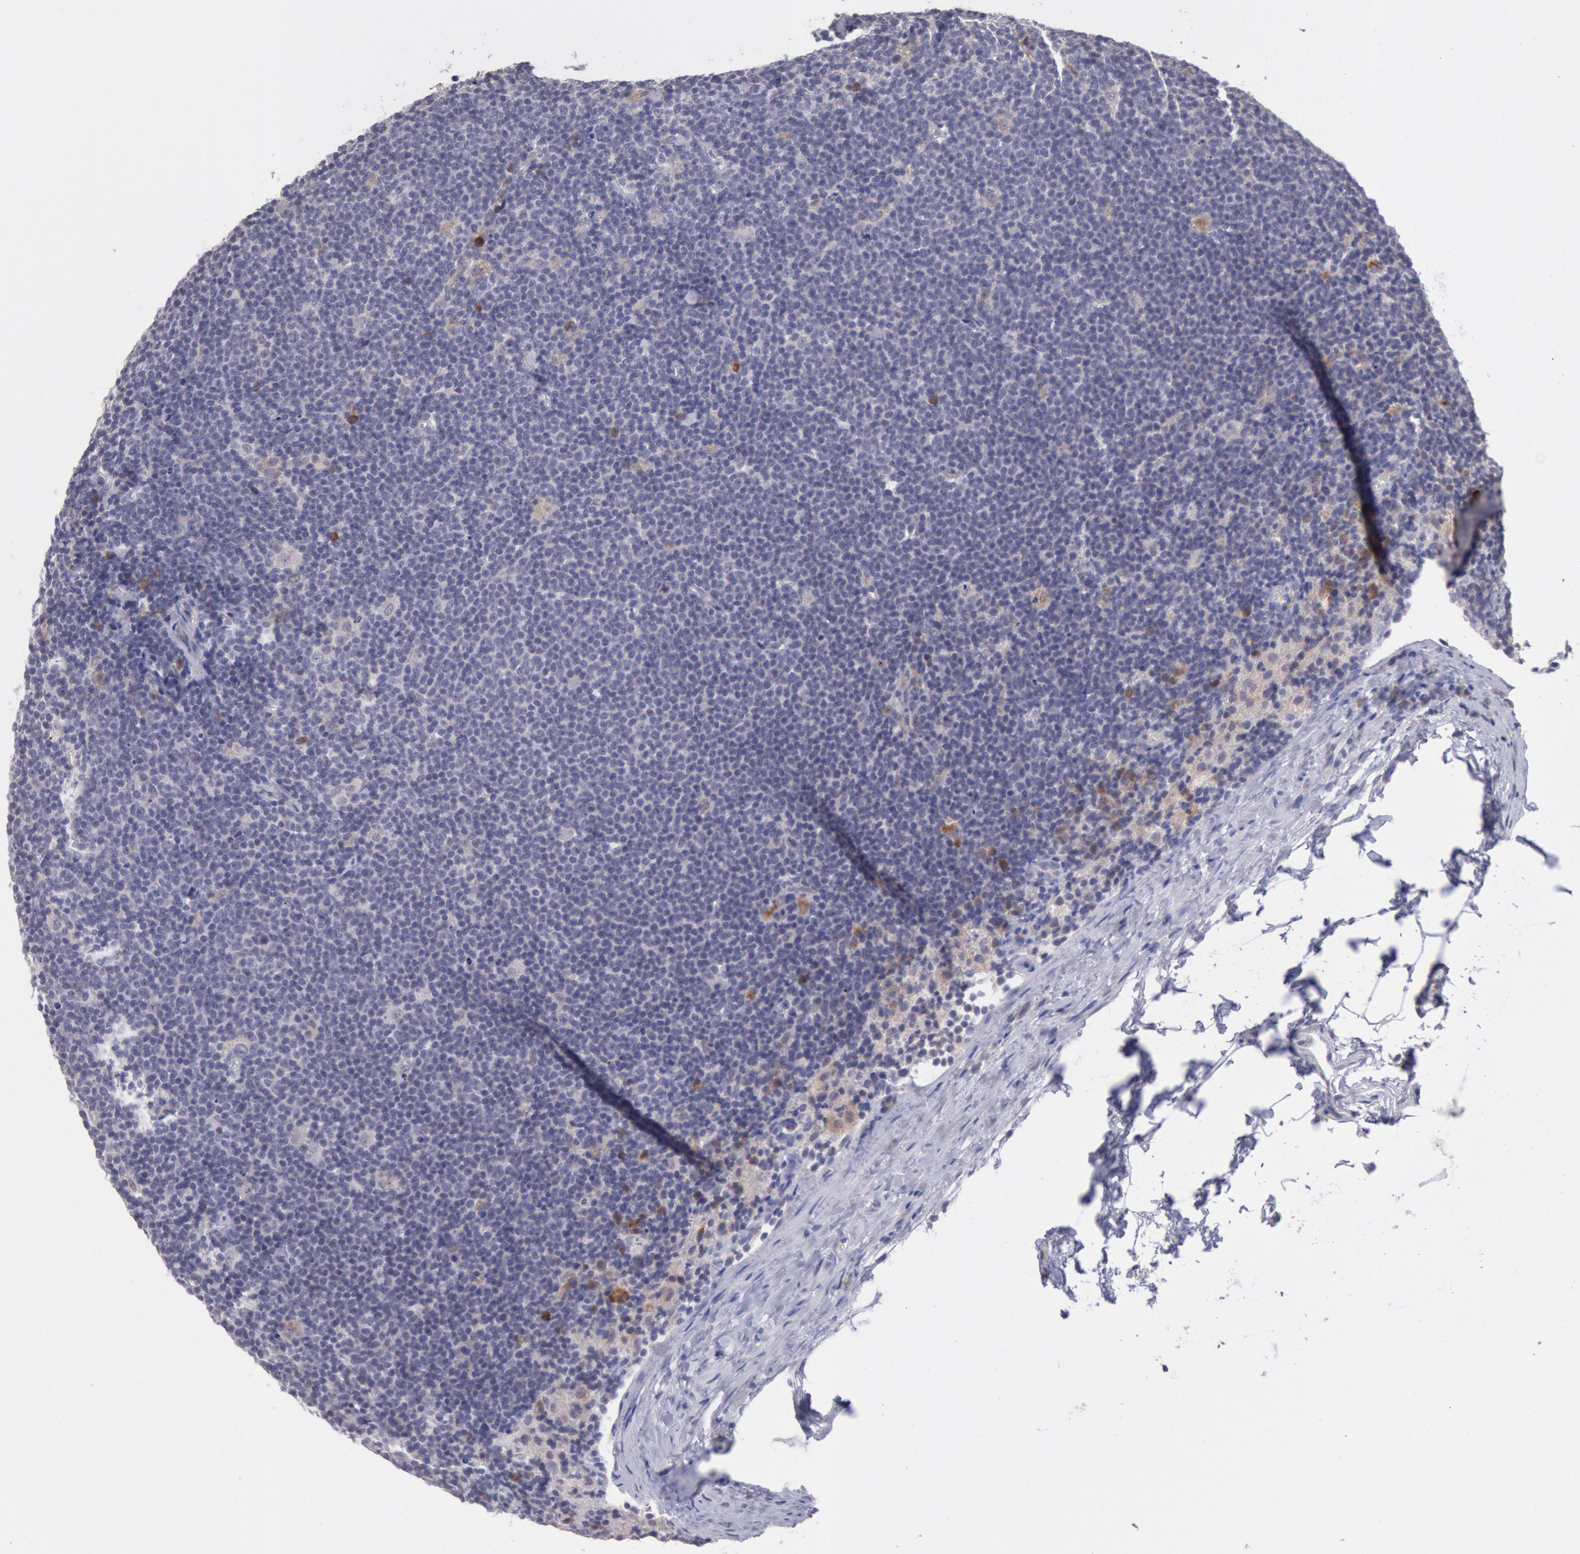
{"staining": {"intensity": "negative", "quantity": "none", "location": "none"}, "tissue": "lymphoma", "cell_type": "Tumor cells", "image_type": "cancer", "snomed": [{"axis": "morphology", "description": "Malignant lymphoma, non-Hodgkin's type, Low grade"}, {"axis": "topography", "description": "Lymph node"}], "caption": "Lymphoma was stained to show a protein in brown. There is no significant positivity in tumor cells. Brightfield microscopy of IHC stained with DAB (brown) and hematoxylin (blue), captured at high magnification.", "gene": "GAL3ST1", "patient": {"sex": "male", "age": 65}}